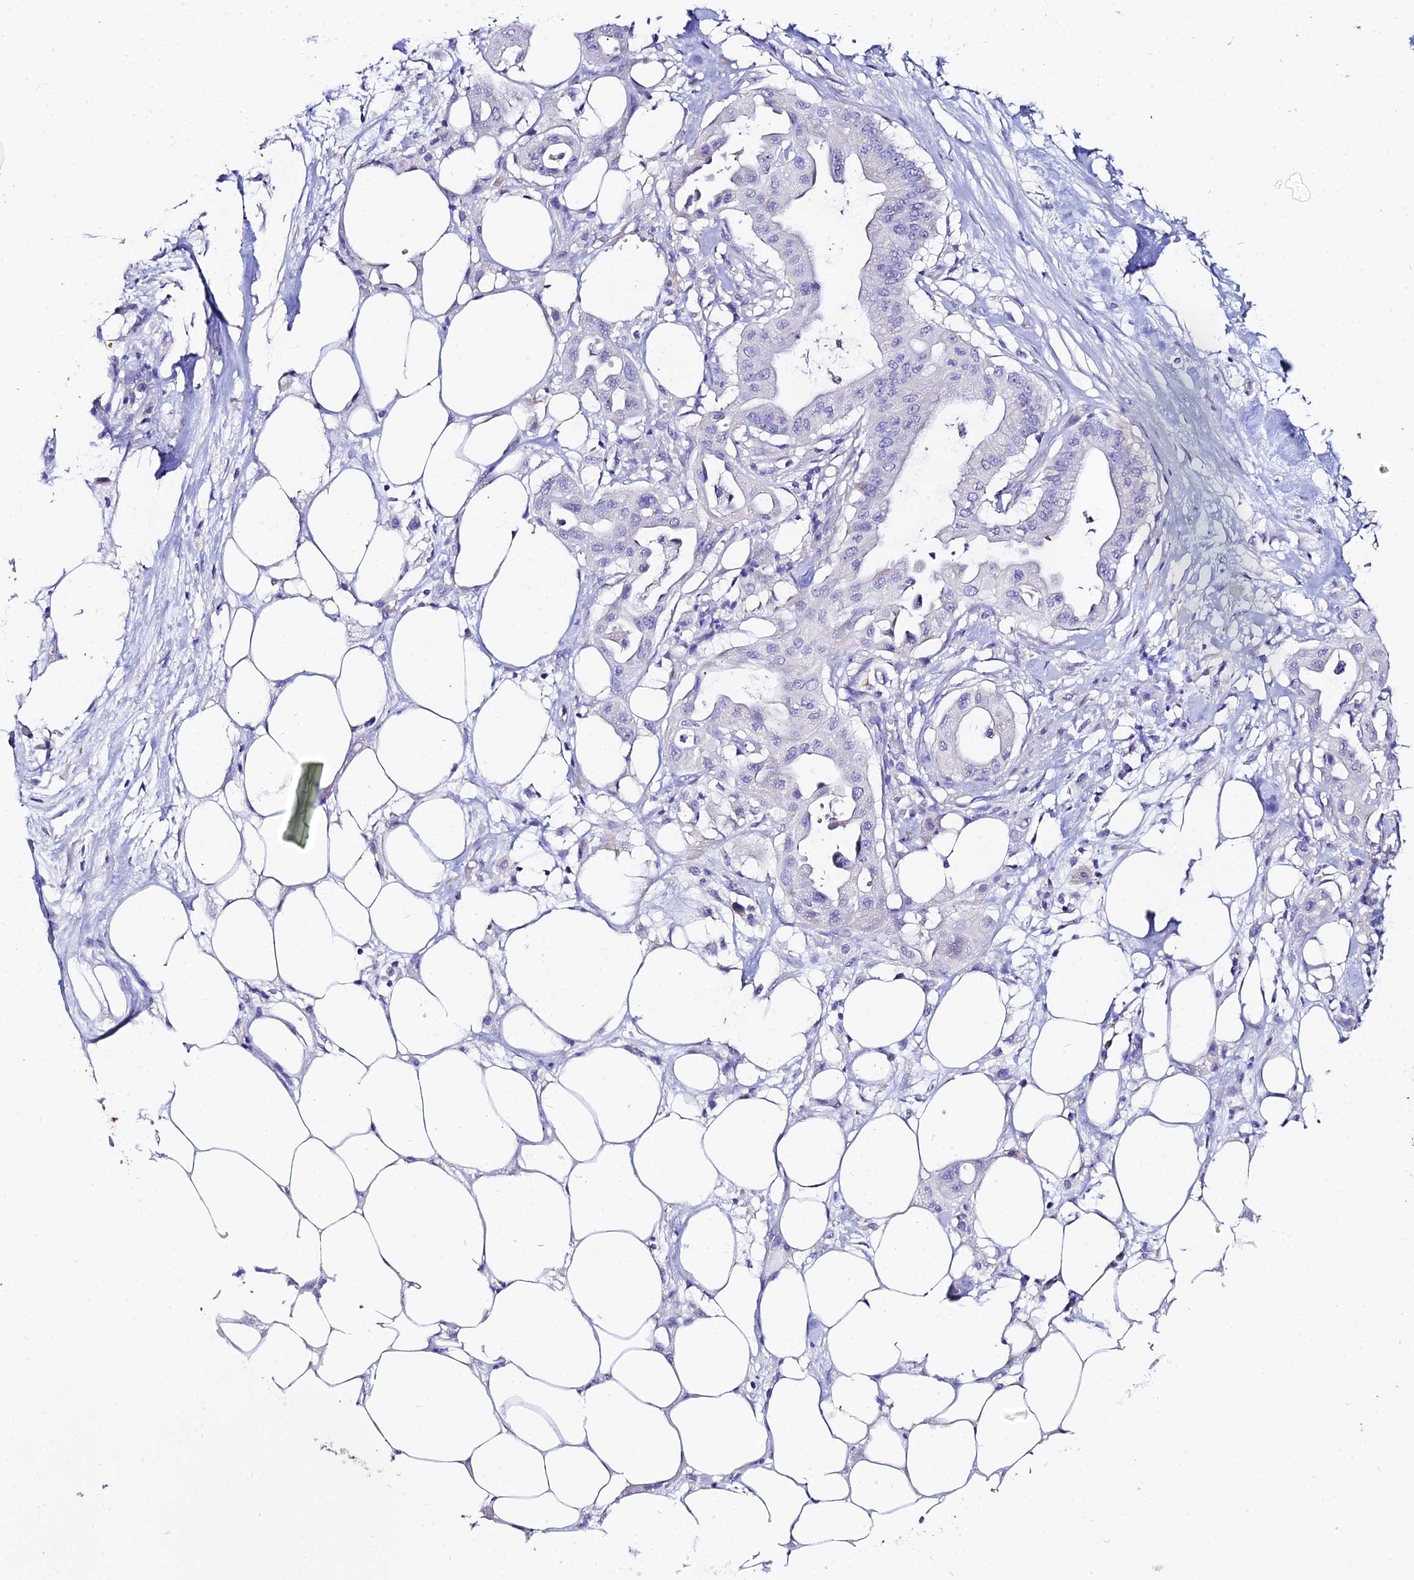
{"staining": {"intensity": "negative", "quantity": "none", "location": "none"}, "tissue": "pancreatic cancer", "cell_type": "Tumor cells", "image_type": "cancer", "snomed": [{"axis": "morphology", "description": "Adenocarcinoma, NOS"}, {"axis": "topography", "description": "Pancreas"}], "caption": "Immunohistochemistry (IHC) histopathology image of neoplastic tissue: pancreatic cancer (adenocarcinoma) stained with DAB (3,3'-diaminobenzidine) exhibits no significant protein positivity in tumor cells.", "gene": "CEP41", "patient": {"sex": "male", "age": 68}}